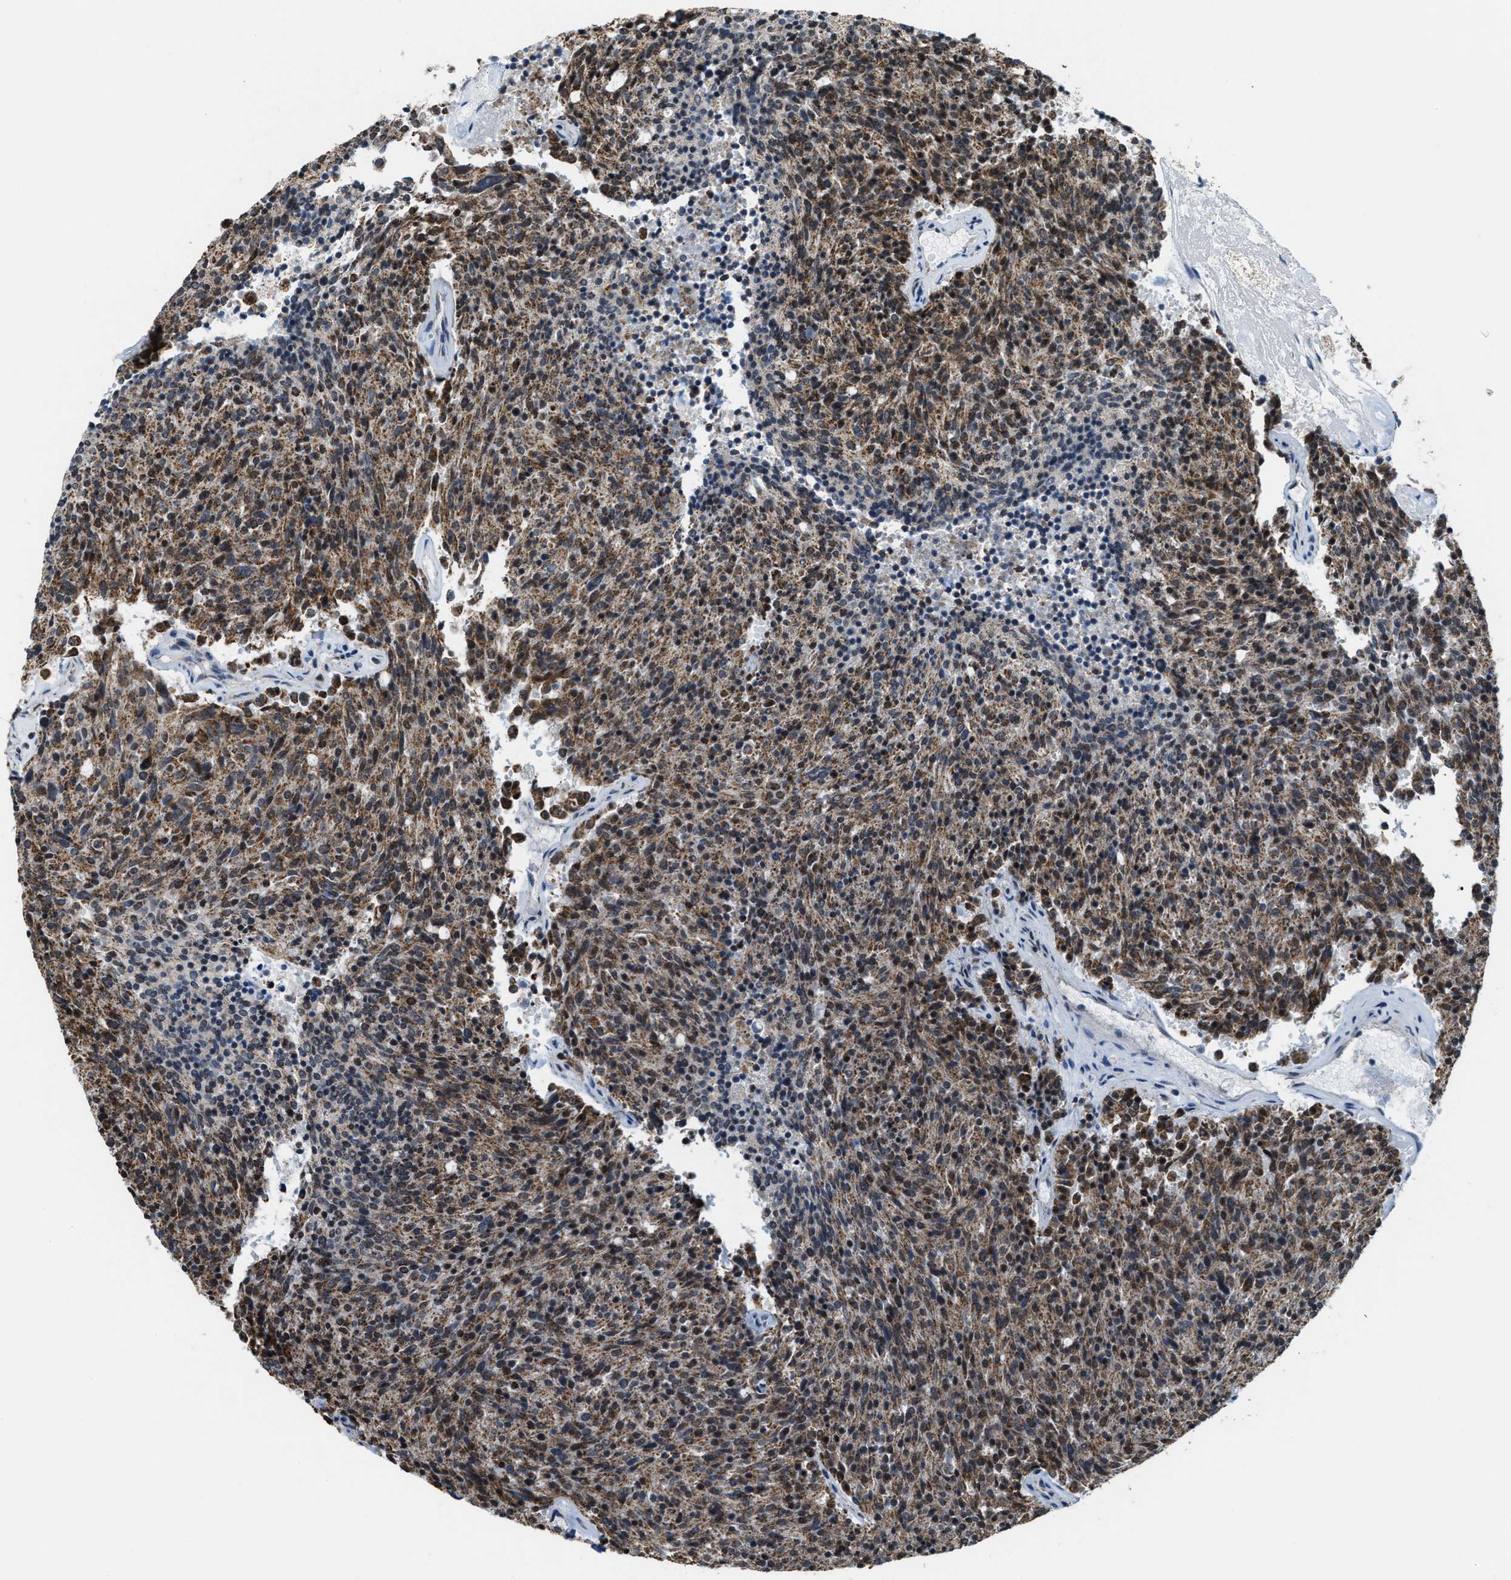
{"staining": {"intensity": "moderate", "quantity": ">75%", "location": "cytoplasmic/membranous"}, "tissue": "carcinoid", "cell_type": "Tumor cells", "image_type": "cancer", "snomed": [{"axis": "morphology", "description": "Carcinoid, malignant, NOS"}, {"axis": "topography", "description": "Pancreas"}], "caption": "Carcinoid (malignant) stained with a brown dye reveals moderate cytoplasmic/membranous positive staining in about >75% of tumor cells.", "gene": "HIBADH", "patient": {"sex": "female", "age": 54}}